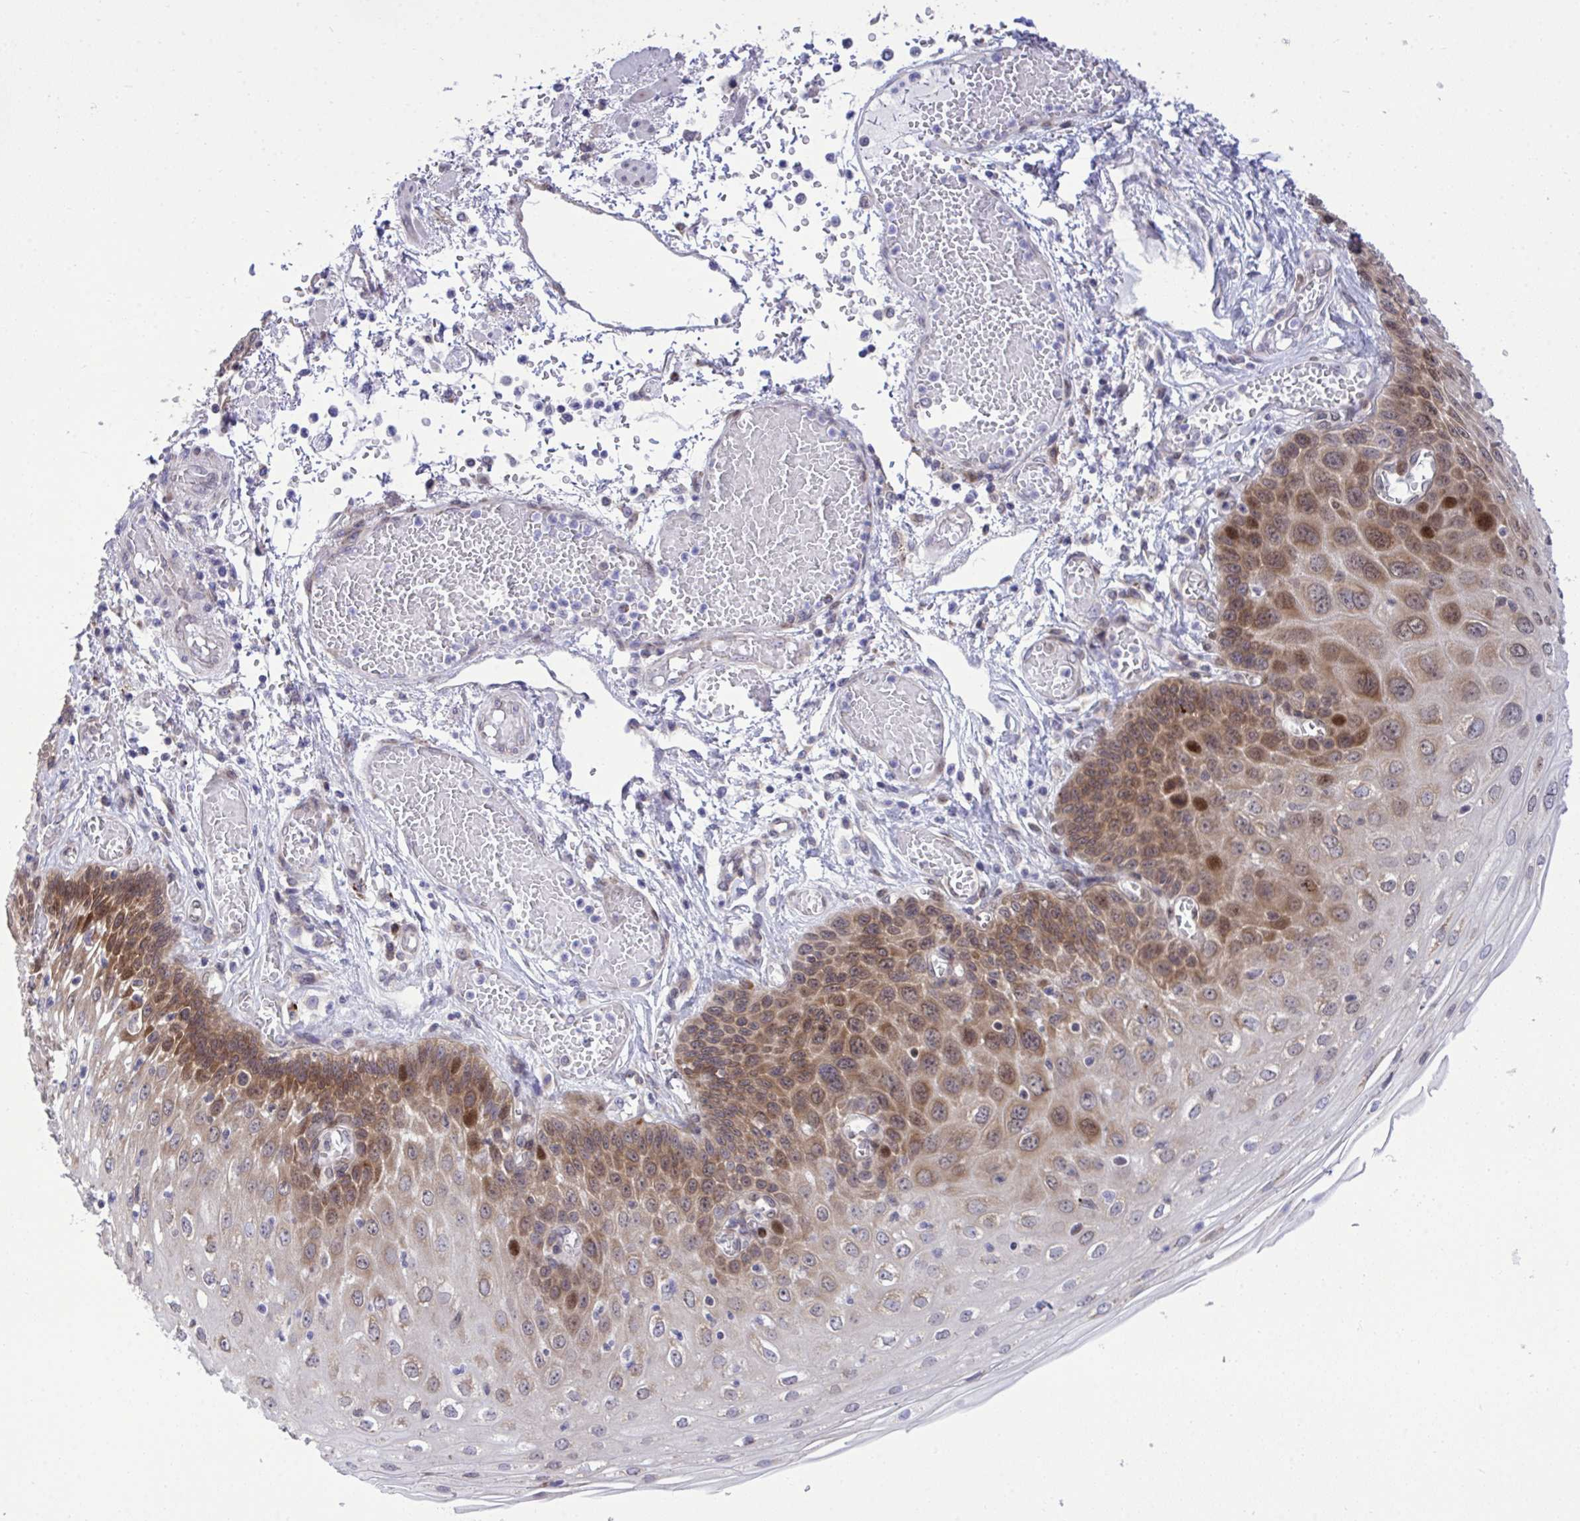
{"staining": {"intensity": "strong", "quantity": "25%-75%", "location": "cytoplasmic/membranous"}, "tissue": "esophagus", "cell_type": "Squamous epithelial cells", "image_type": "normal", "snomed": [{"axis": "morphology", "description": "Normal tissue, NOS"}, {"axis": "morphology", "description": "Adenocarcinoma, NOS"}, {"axis": "topography", "description": "Esophagus"}], "caption": "A high amount of strong cytoplasmic/membranous expression is appreciated in about 25%-75% of squamous epithelial cells in benign esophagus.", "gene": "RPS15", "patient": {"sex": "male", "age": 81}}